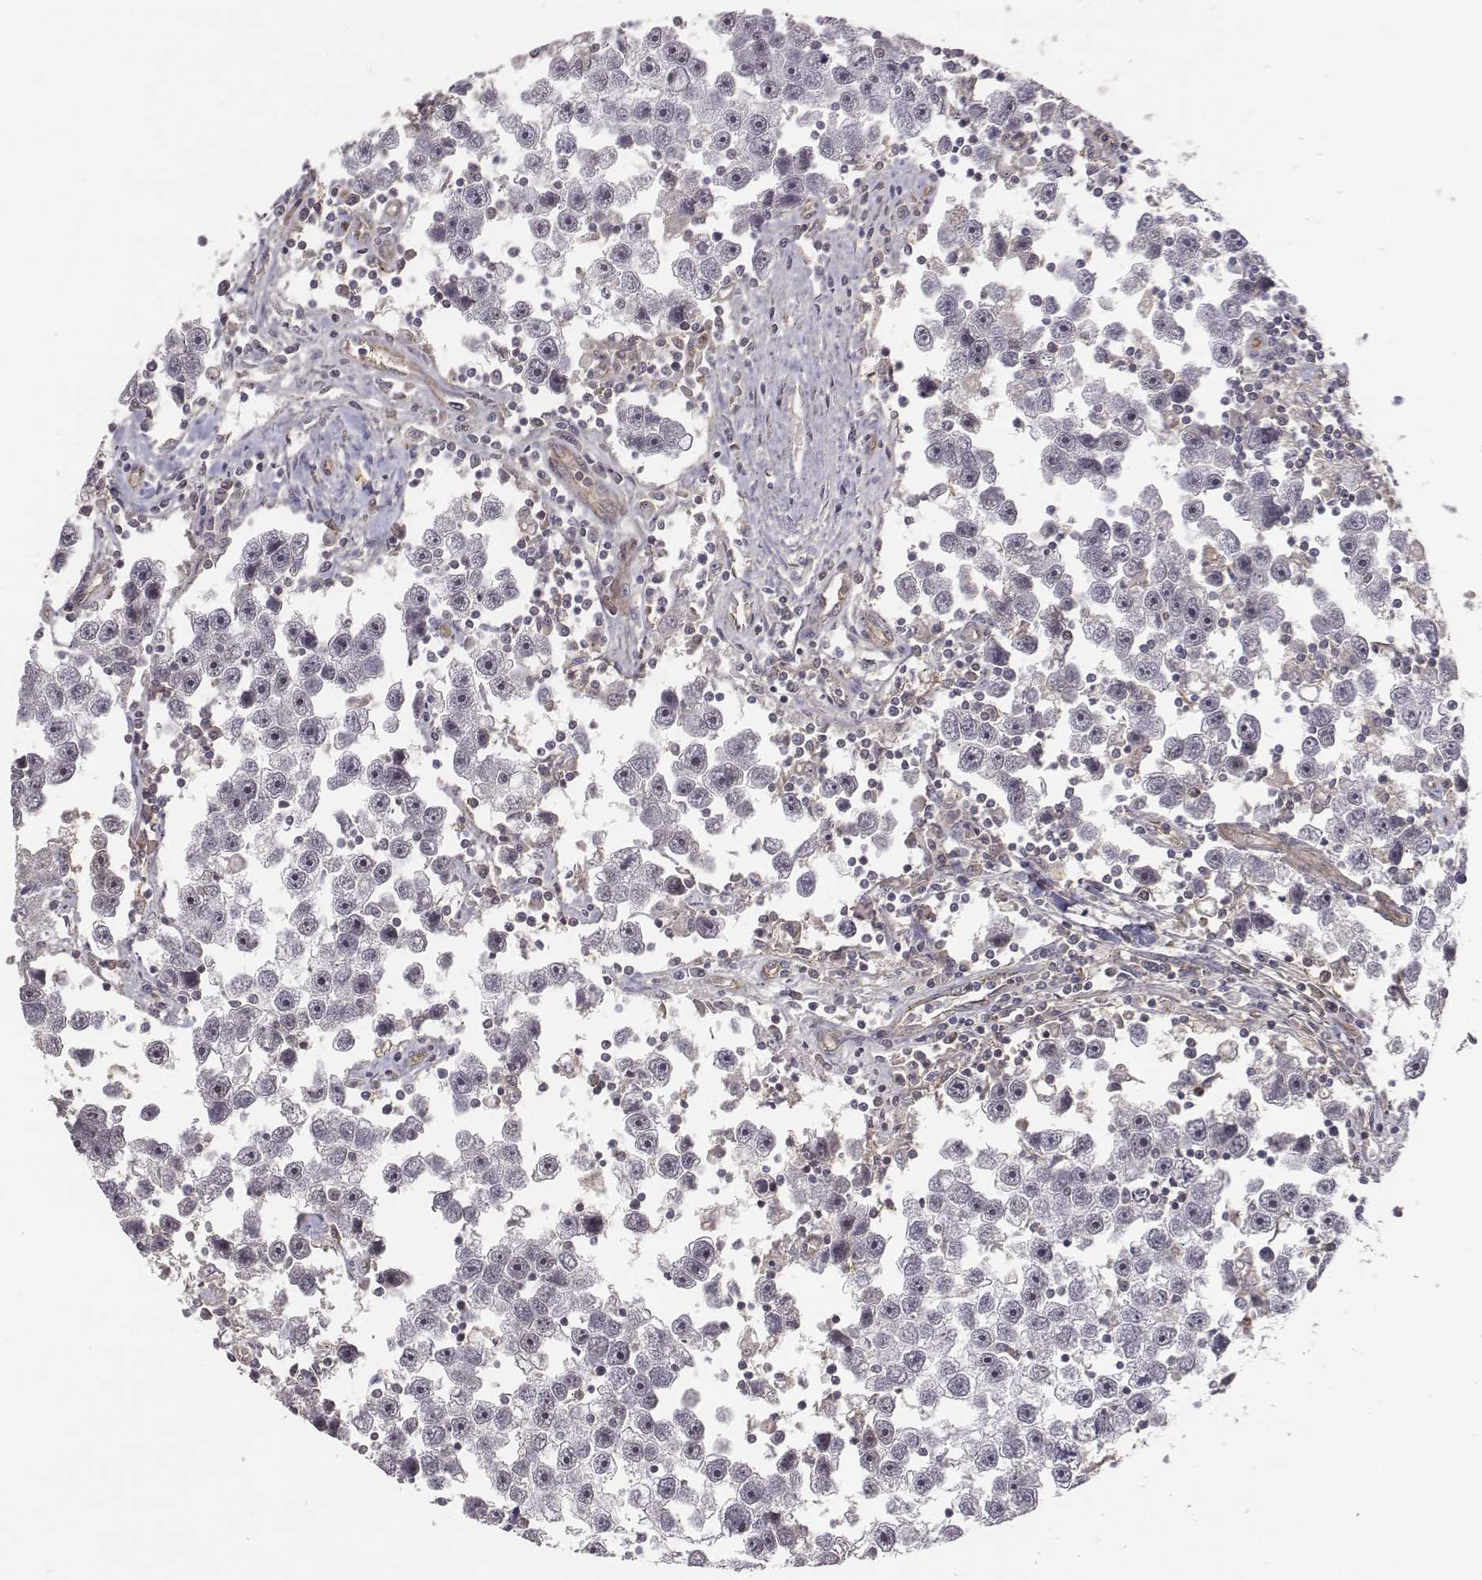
{"staining": {"intensity": "negative", "quantity": "none", "location": "none"}, "tissue": "testis cancer", "cell_type": "Tumor cells", "image_type": "cancer", "snomed": [{"axis": "morphology", "description": "Seminoma, NOS"}, {"axis": "topography", "description": "Testis"}], "caption": "Photomicrograph shows no significant protein staining in tumor cells of testis seminoma.", "gene": "PTPRG", "patient": {"sex": "male", "age": 30}}